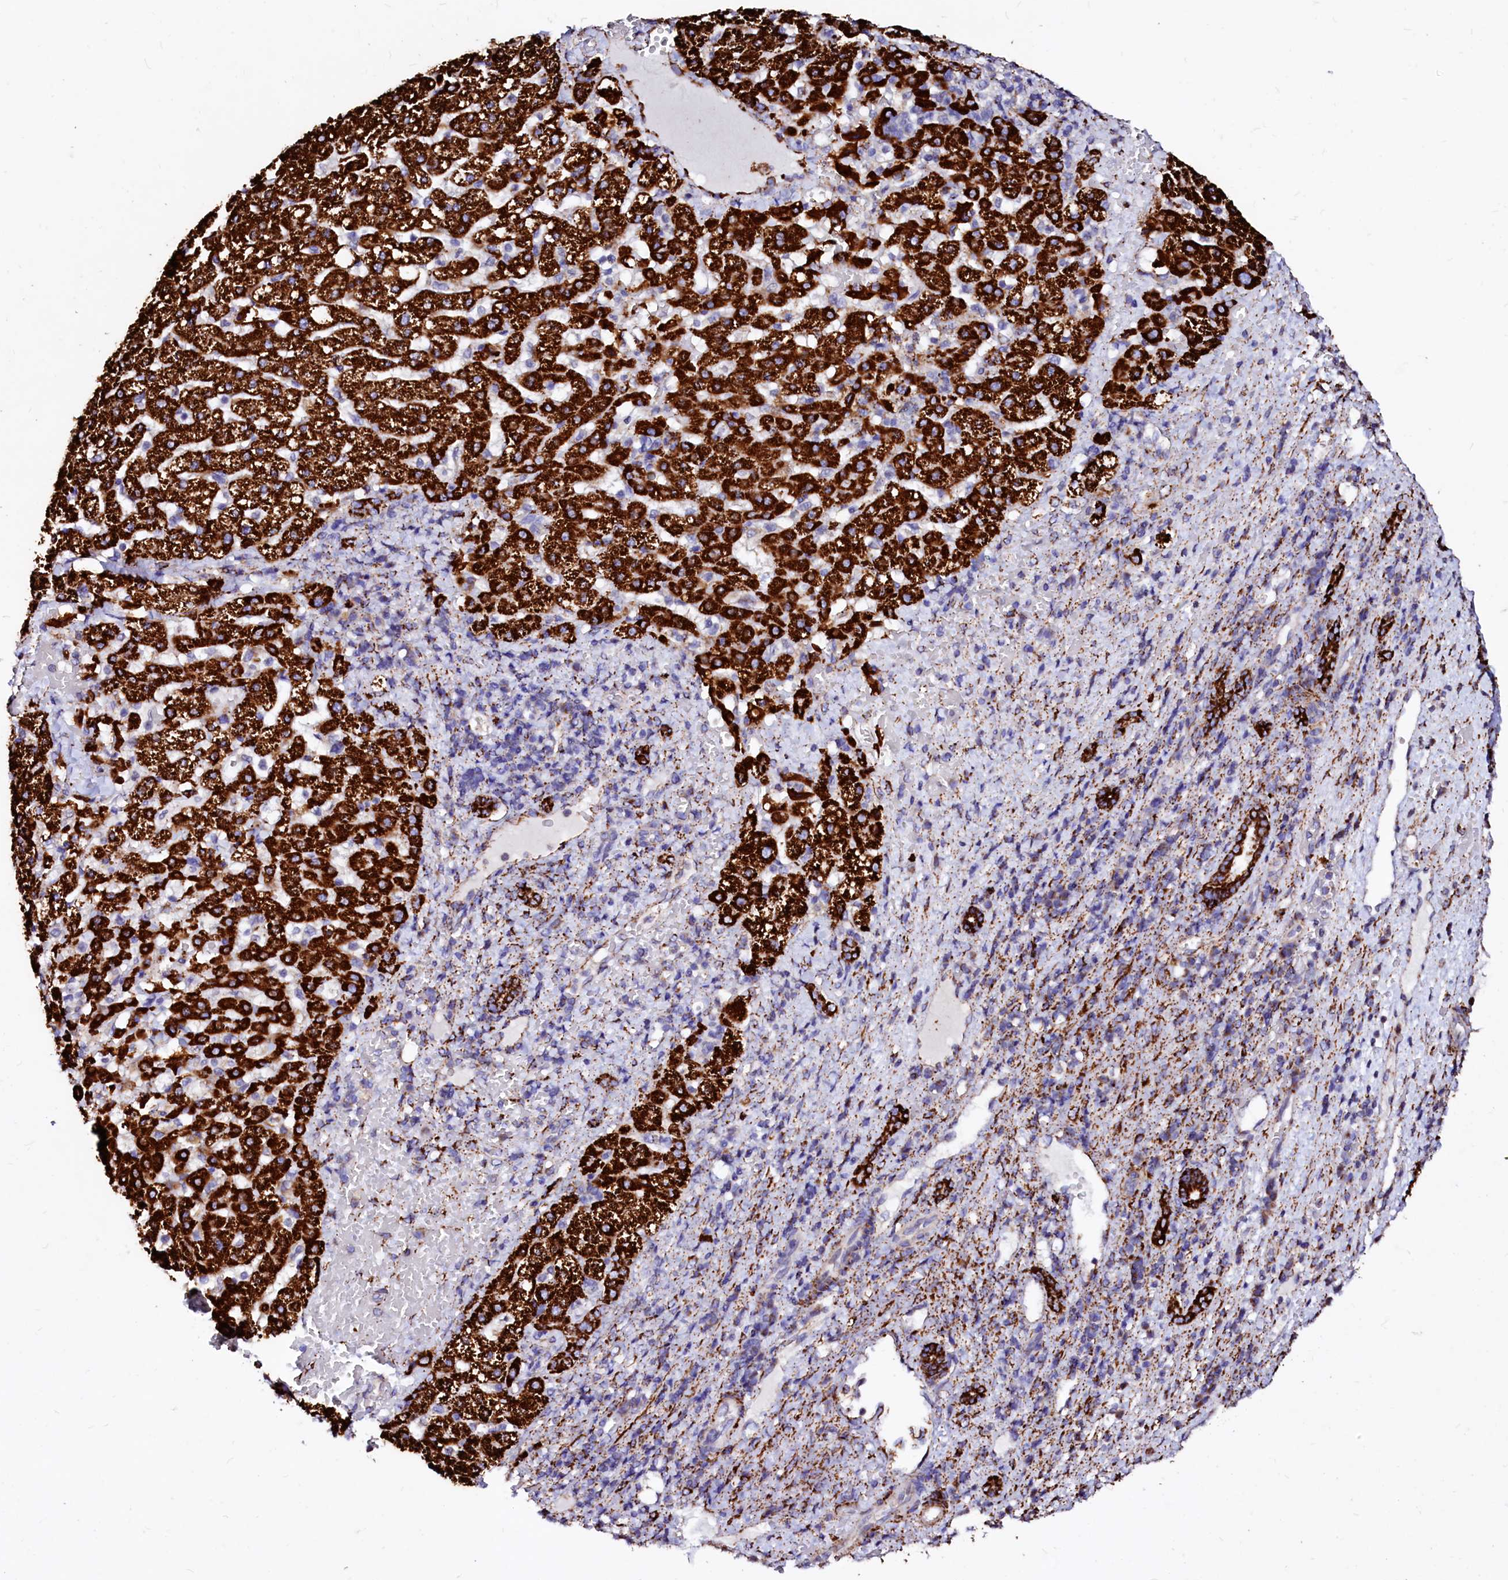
{"staining": {"intensity": "strong", "quantity": ">75%", "location": "cytoplasmic/membranous"}, "tissue": "liver cancer", "cell_type": "Tumor cells", "image_type": "cancer", "snomed": [{"axis": "morphology", "description": "Normal tissue, NOS"}, {"axis": "morphology", "description": "Carcinoma, Hepatocellular, NOS"}, {"axis": "topography", "description": "Liver"}], "caption": "Brown immunohistochemical staining in hepatocellular carcinoma (liver) shows strong cytoplasmic/membranous positivity in approximately >75% of tumor cells.", "gene": "MAOB", "patient": {"sex": "male", "age": 57}}